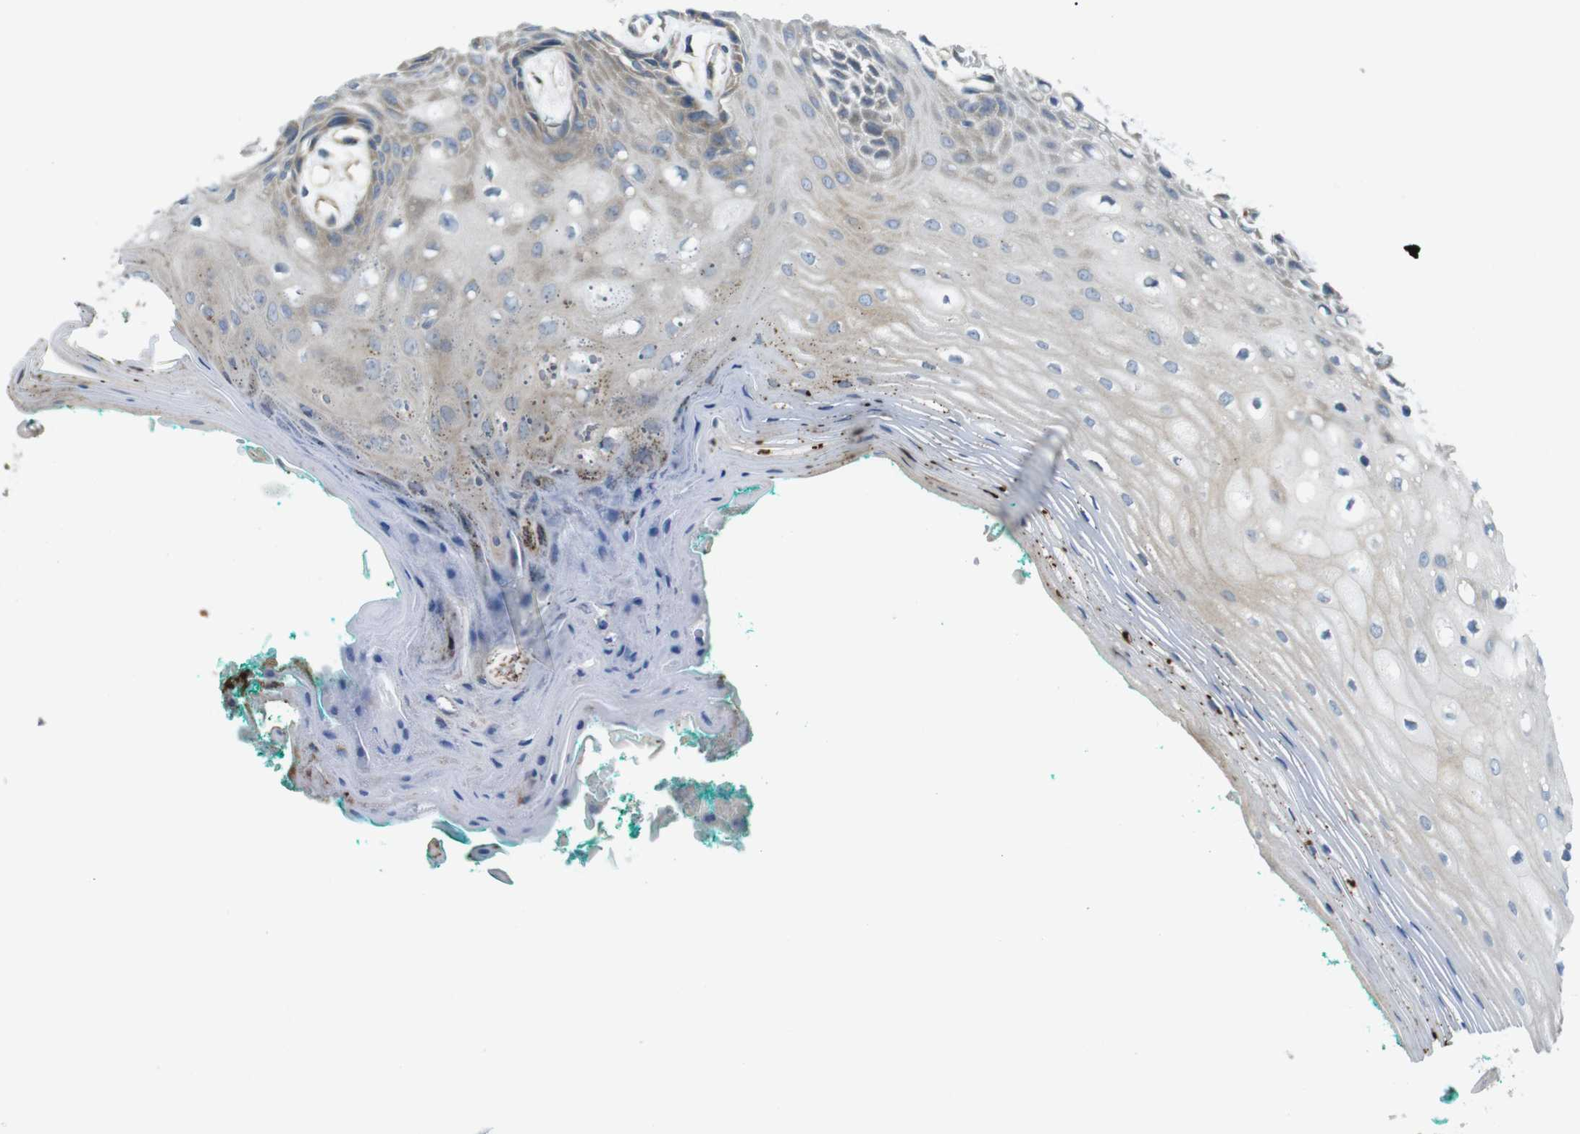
{"staining": {"intensity": "weak", "quantity": "25%-75%", "location": "cytoplasmic/membranous"}, "tissue": "oral mucosa", "cell_type": "Squamous epithelial cells", "image_type": "normal", "snomed": [{"axis": "morphology", "description": "Normal tissue, NOS"}, {"axis": "topography", "description": "Skeletal muscle"}, {"axis": "topography", "description": "Oral tissue"}, {"axis": "topography", "description": "Peripheral nerve tissue"}], "caption": "A micrograph of human oral mucosa stained for a protein reveals weak cytoplasmic/membranous brown staining in squamous epithelial cells. The staining is performed using DAB (3,3'-diaminobenzidine) brown chromogen to label protein expression. The nuclei are counter-stained blue using hematoxylin.", "gene": "TSC1", "patient": {"sex": "female", "age": 84}}